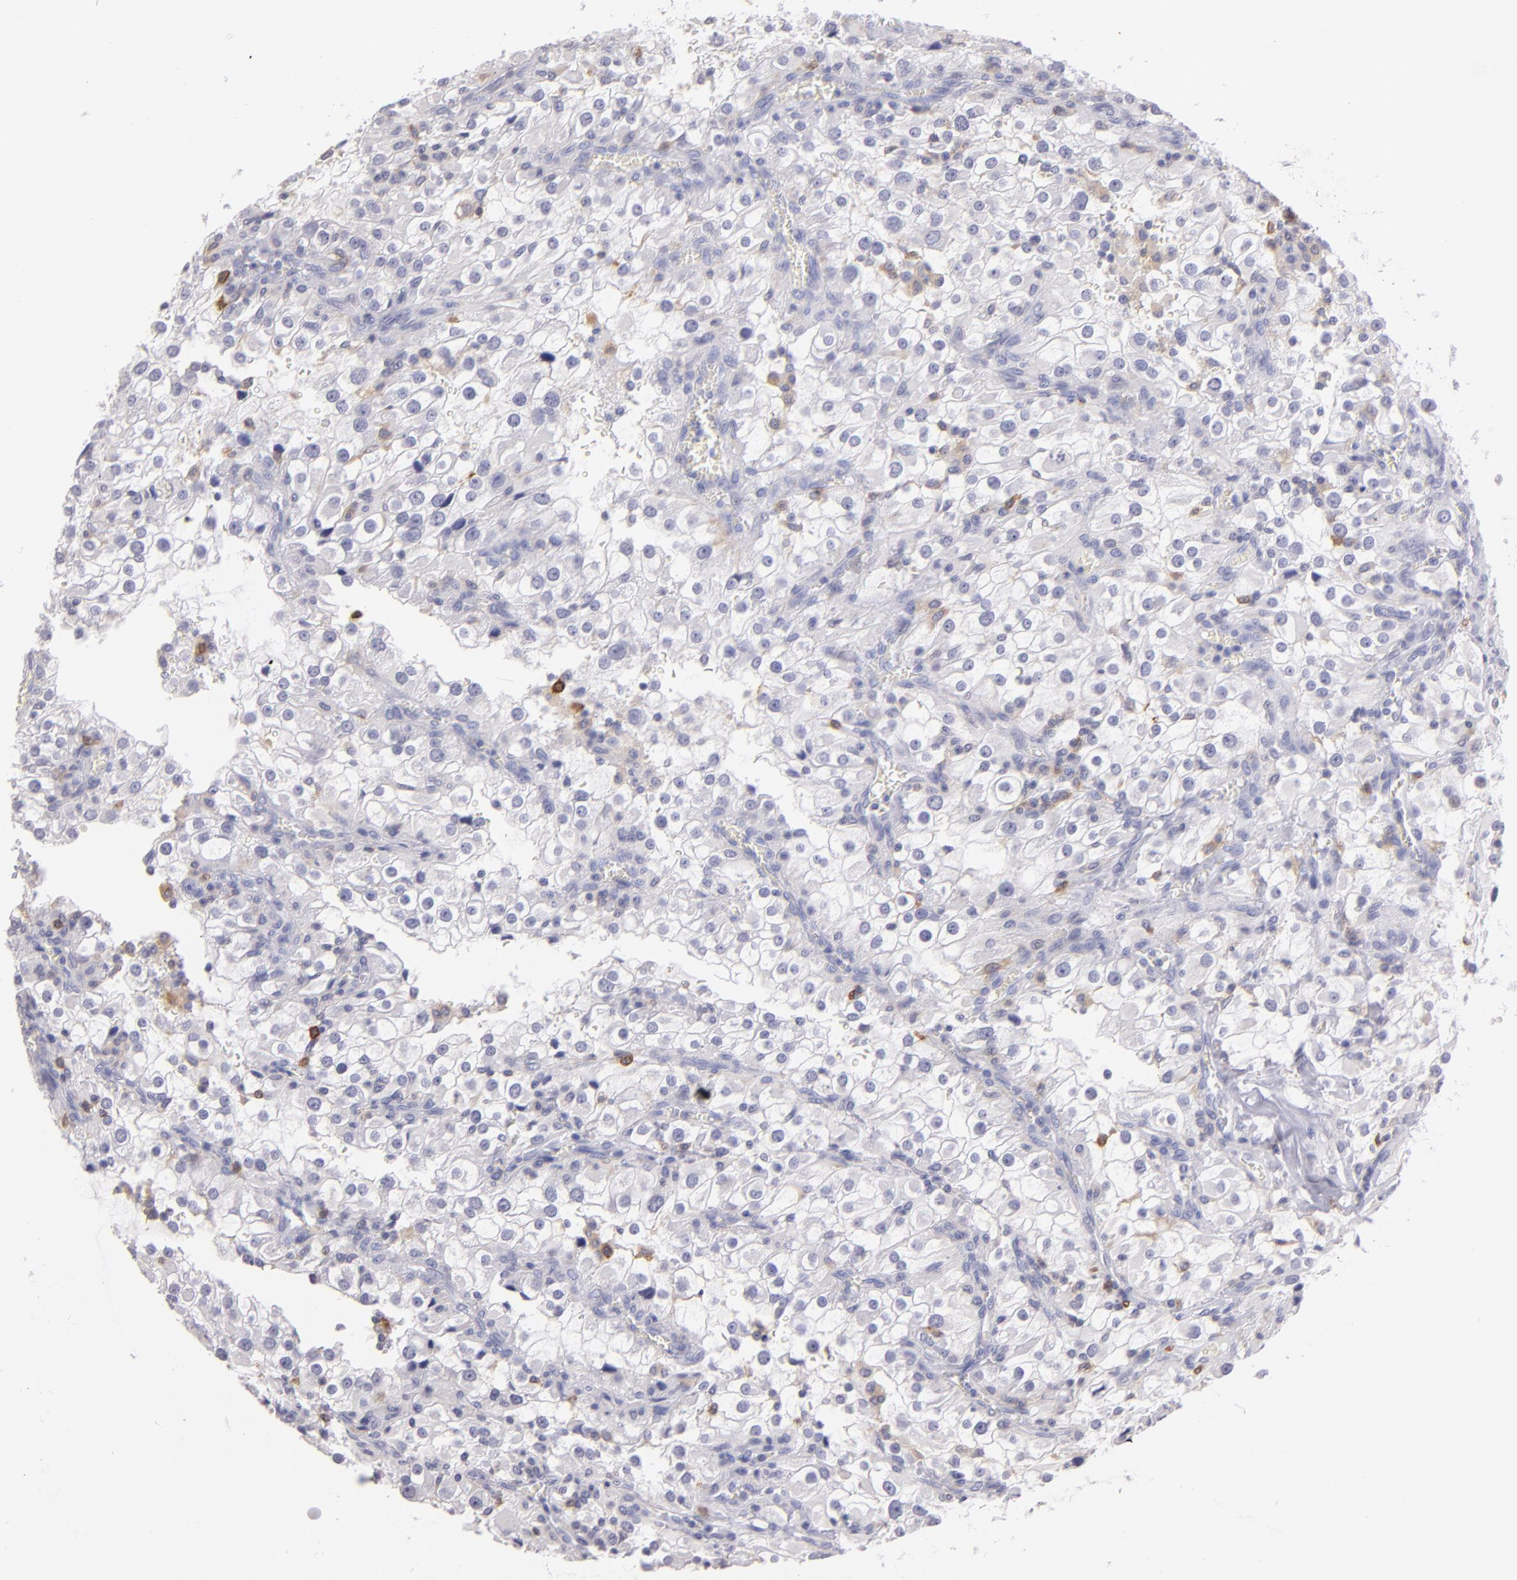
{"staining": {"intensity": "negative", "quantity": "none", "location": "none"}, "tissue": "renal cancer", "cell_type": "Tumor cells", "image_type": "cancer", "snomed": [{"axis": "morphology", "description": "Adenocarcinoma, NOS"}, {"axis": "topography", "description": "Kidney"}], "caption": "There is no significant staining in tumor cells of renal cancer (adenocarcinoma).", "gene": "IL2RA", "patient": {"sex": "female", "age": 52}}